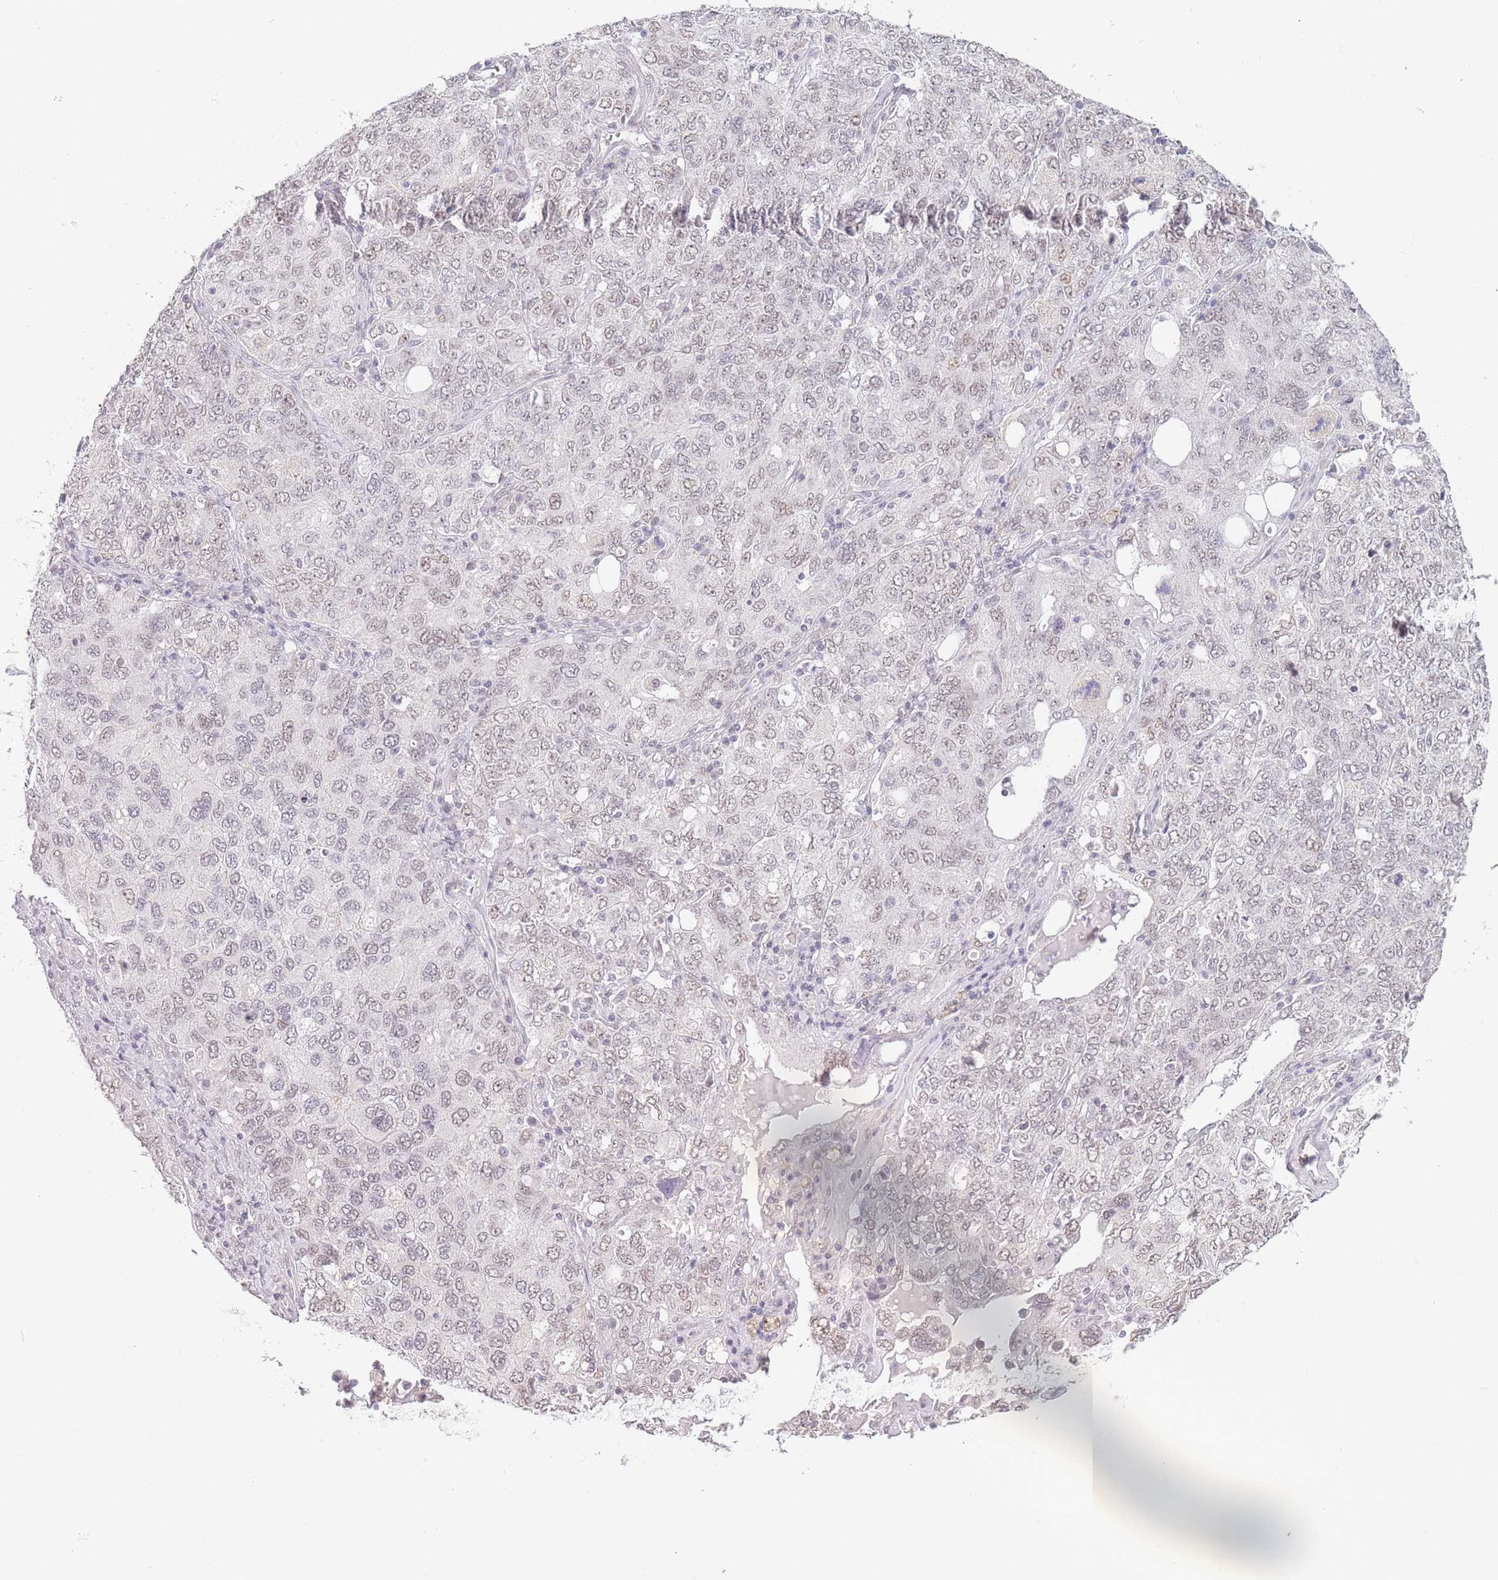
{"staining": {"intensity": "weak", "quantity": ">75%", "location": "nuclear"}, "tissue": "ovarian cancer", "cell_type": "Tumor cells", "image_type": "cancer", "snomed": [{"axis": "morphology", "description": "Carcinoma, endometroid"}, {"axis": "topography", "description": "Ovary"}], "caption": "Immunohistochemistry (IHC) (DAB) staining of ovarian endometroid carcinoma demonstrates weak nuclear protein positivity in about >75% of tumor cells.", "gene": "SIN3B", "patient": {"sex": "female", "age": 62}}